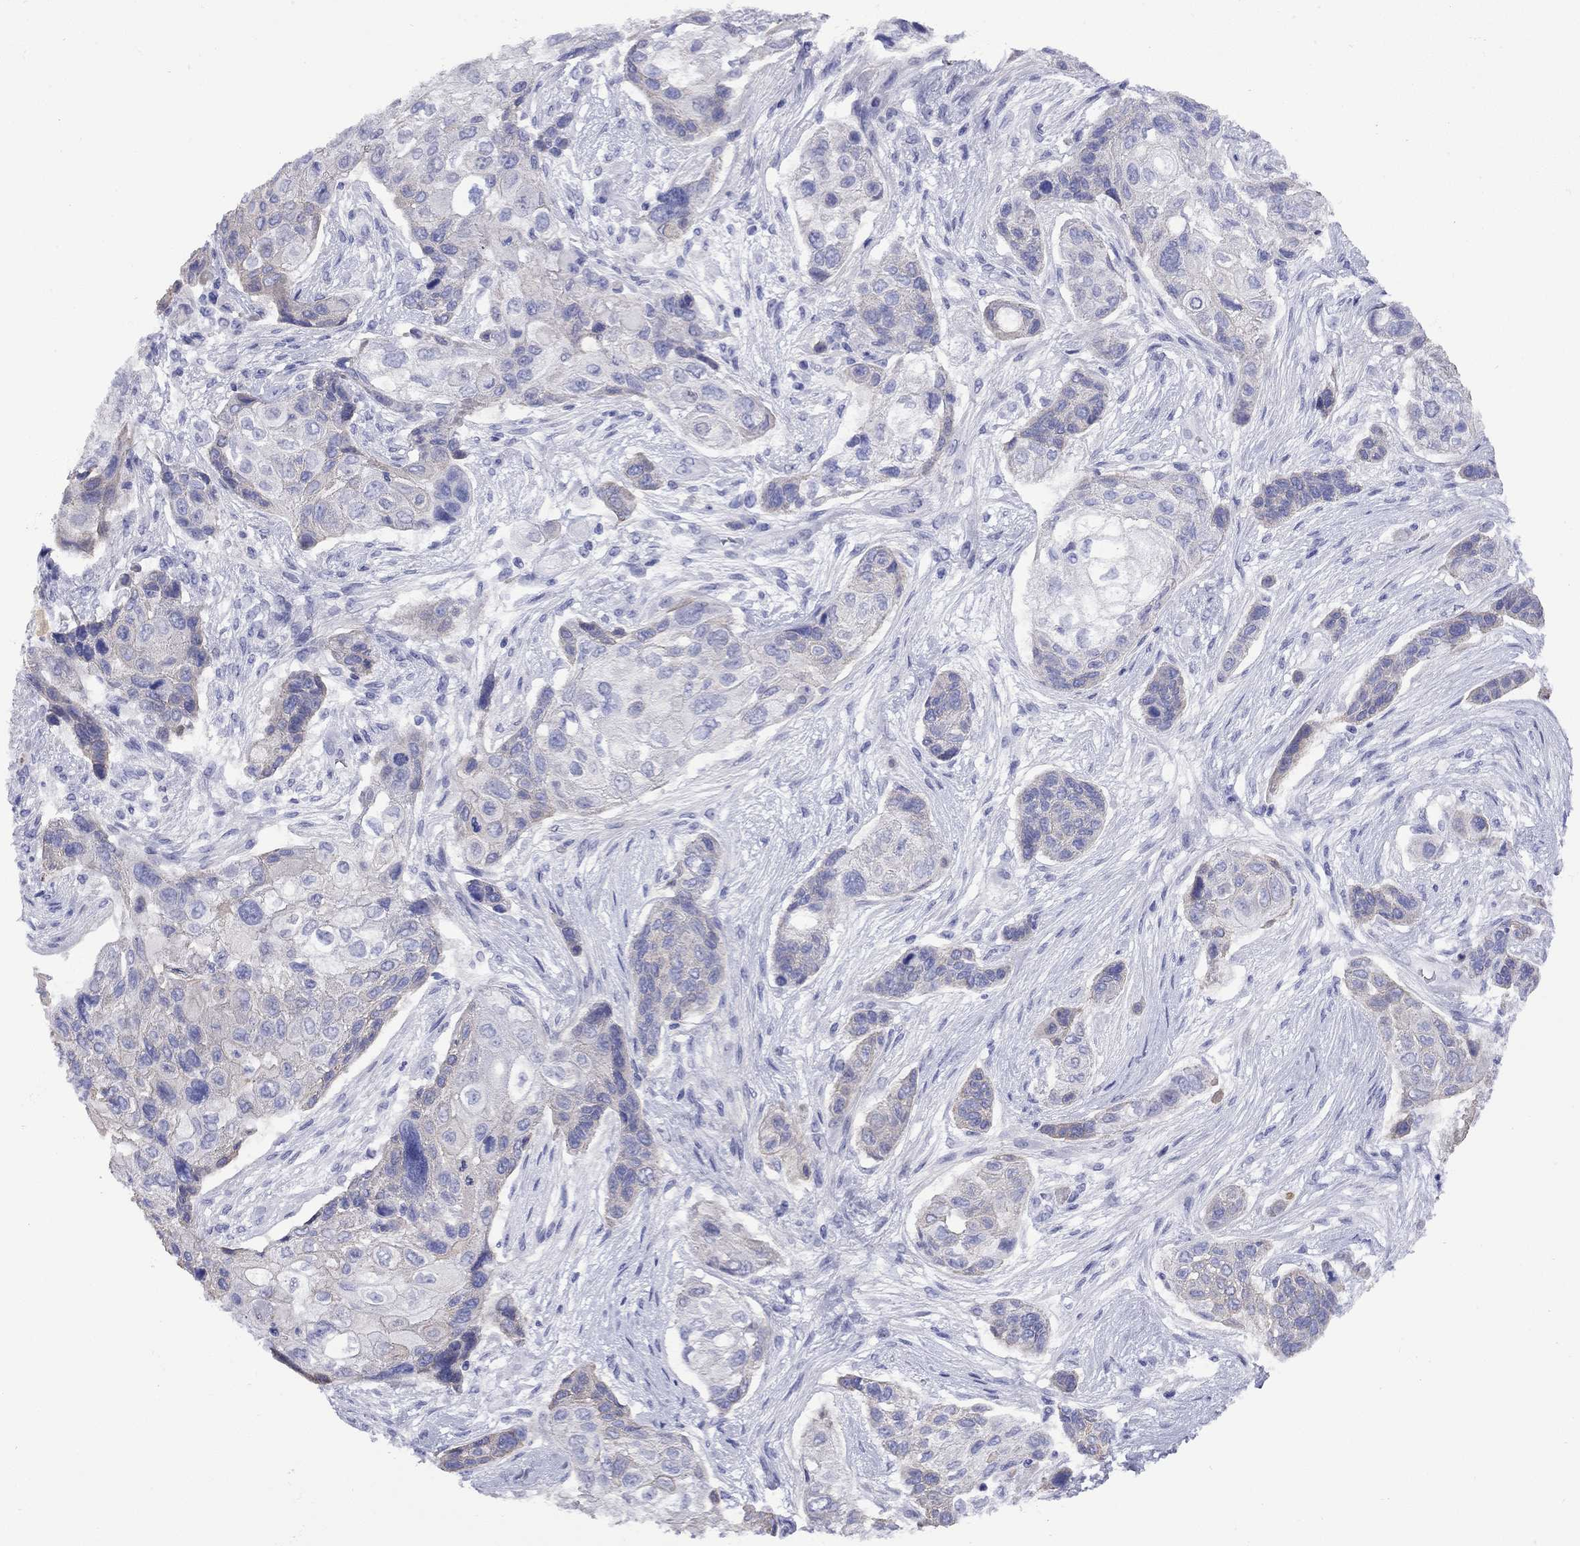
{"staining": {"intensity": "weak", "quantity": "25%-75%", "location": "cytoplasmic/membranous"}, "tissue": "lung cancer", "cell_type": "Tumor cells", "image_type": "cancer", "snomed": [{"axis": "morphology", "description": "Squamous cell carcinoma, NOS"}, {"axis": "topography", "description": "Lung"}], "caption": "Weak cytoplasmic/membranous positivity is seen in about 25%-75% of tumor cells in lung squamous cell carcinoma.", "gene": "CMYA5", "patient": {"sex": "male", "age": 69}}